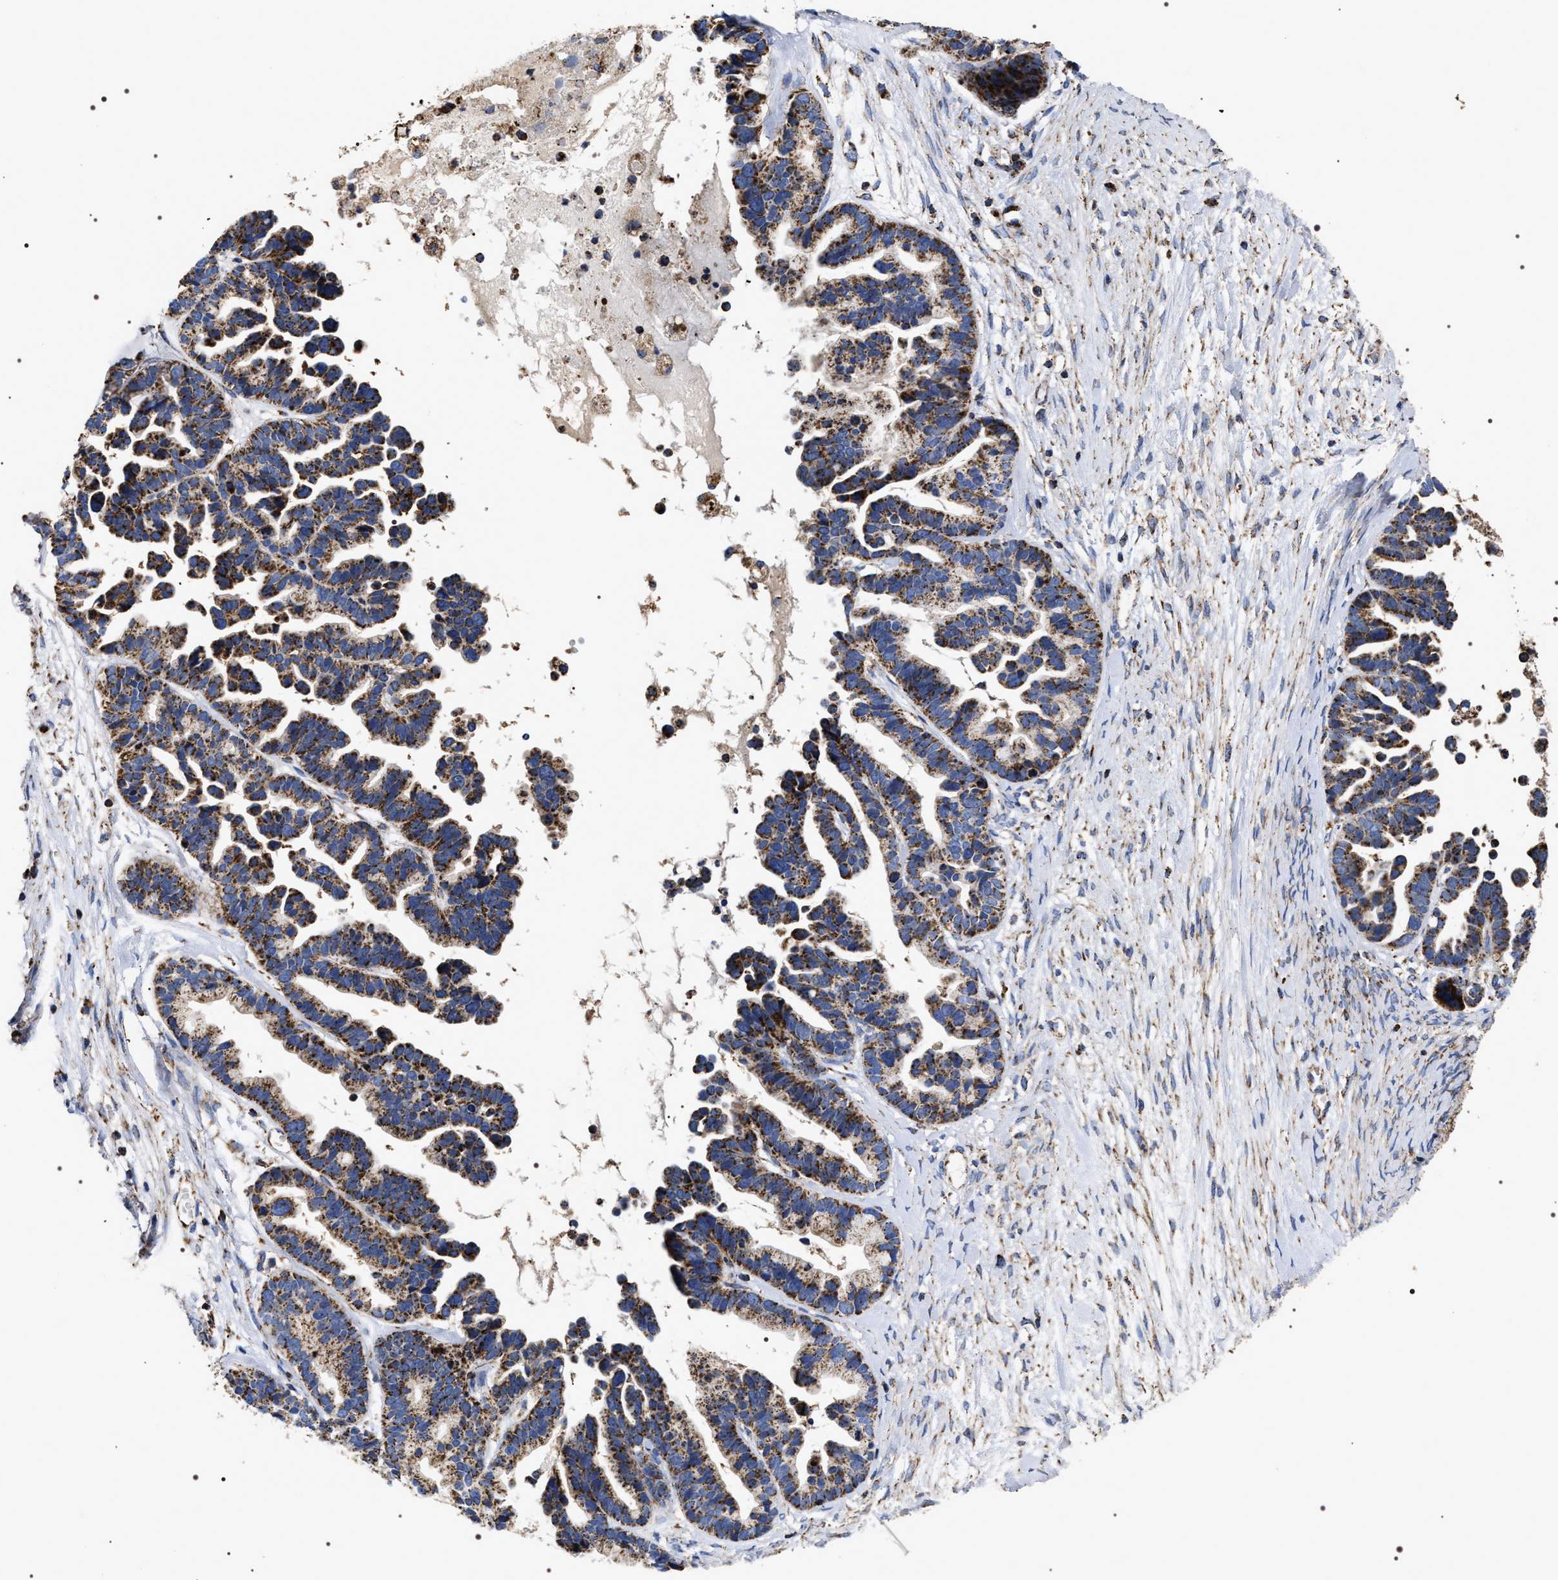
{"staining": {"intensity": "strong", "quantity": ">75%", "location": "cytoplasmic/membranous"}, "tissue": "ovarian cancer", "cell_type": "Tumor cells", "image_type": "cancer", "snomed": [{"axis": "morphology", "description": "Cystadenocarcinoma, serous, NOS"}, {"axis": "topography", "description": "Ovary"}], "caption": "This is a histology image of immunohistochemistry (IHC) staining of ovarian cancer, which shows strong positivity in the cytoplasmic/membranous of tumor cells.", "gene": "COG5", "patient": {"sex": "female", "age": 56}}